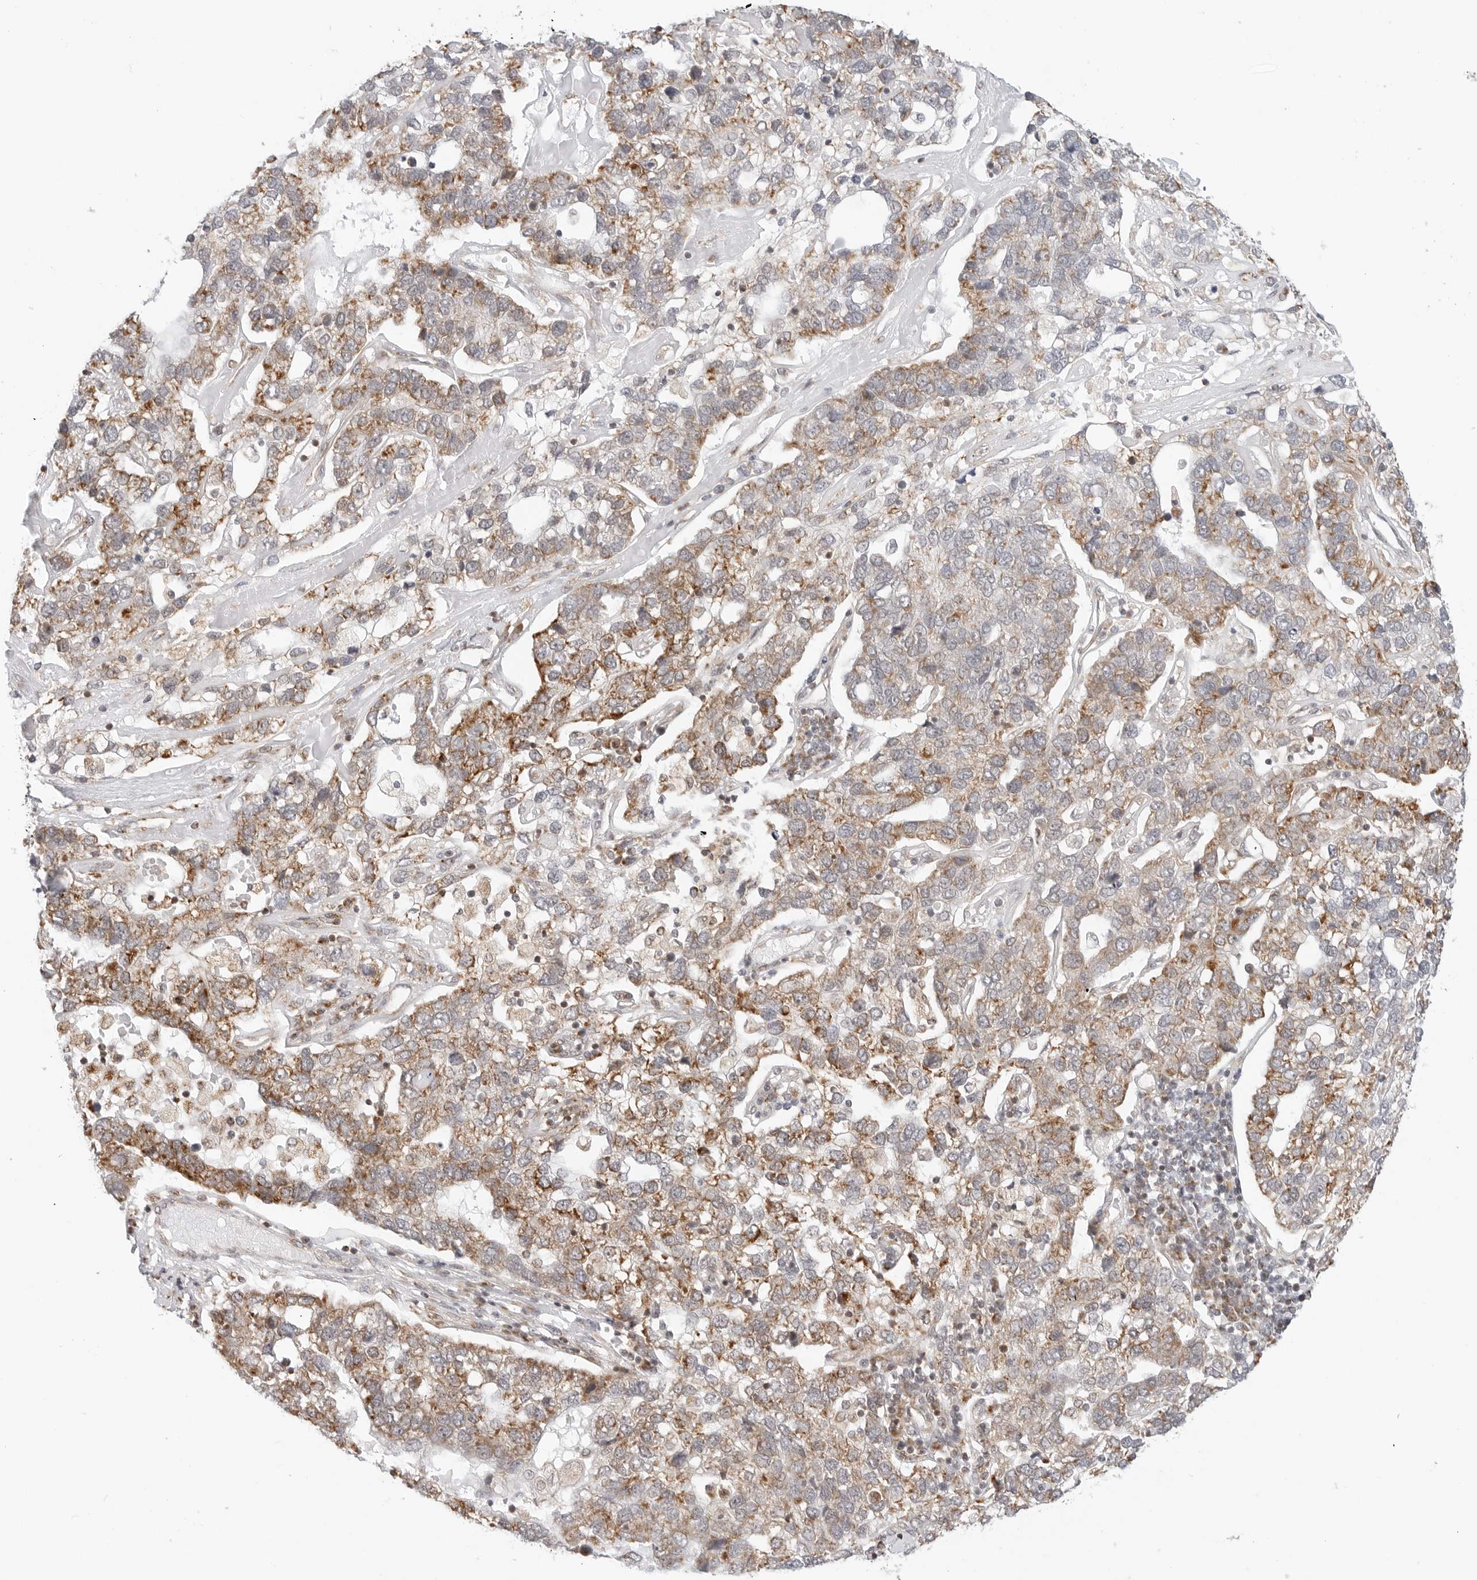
{"staining": {"intensity": "moderate", "quantity": ">75%", "location": "cytoplasmic/membranous"}, "tissue": "pancreatic cancer", "cell_type": "Tumor cells", "image_type": "cancer", "snomed": [{"axis": "morphology", "description": "Adenocarcinoma, NOS"}, {"axis": "topography", "description": "Pancreas"}], "caption": "The micrograph reveals a brown stain indicating the presence of a protein in the cytoplasmic/membranous of tumor cells in adenocarcinoma (pancreatic). The staining is performed using DAB (3,3'-diaminobenzidine) brown chromogen to label protein expression. The nuclei are counter-stained blue using hematoxylin.", "gene": "POLR3GL", "patient": {"sex": "female", "age": 61}}